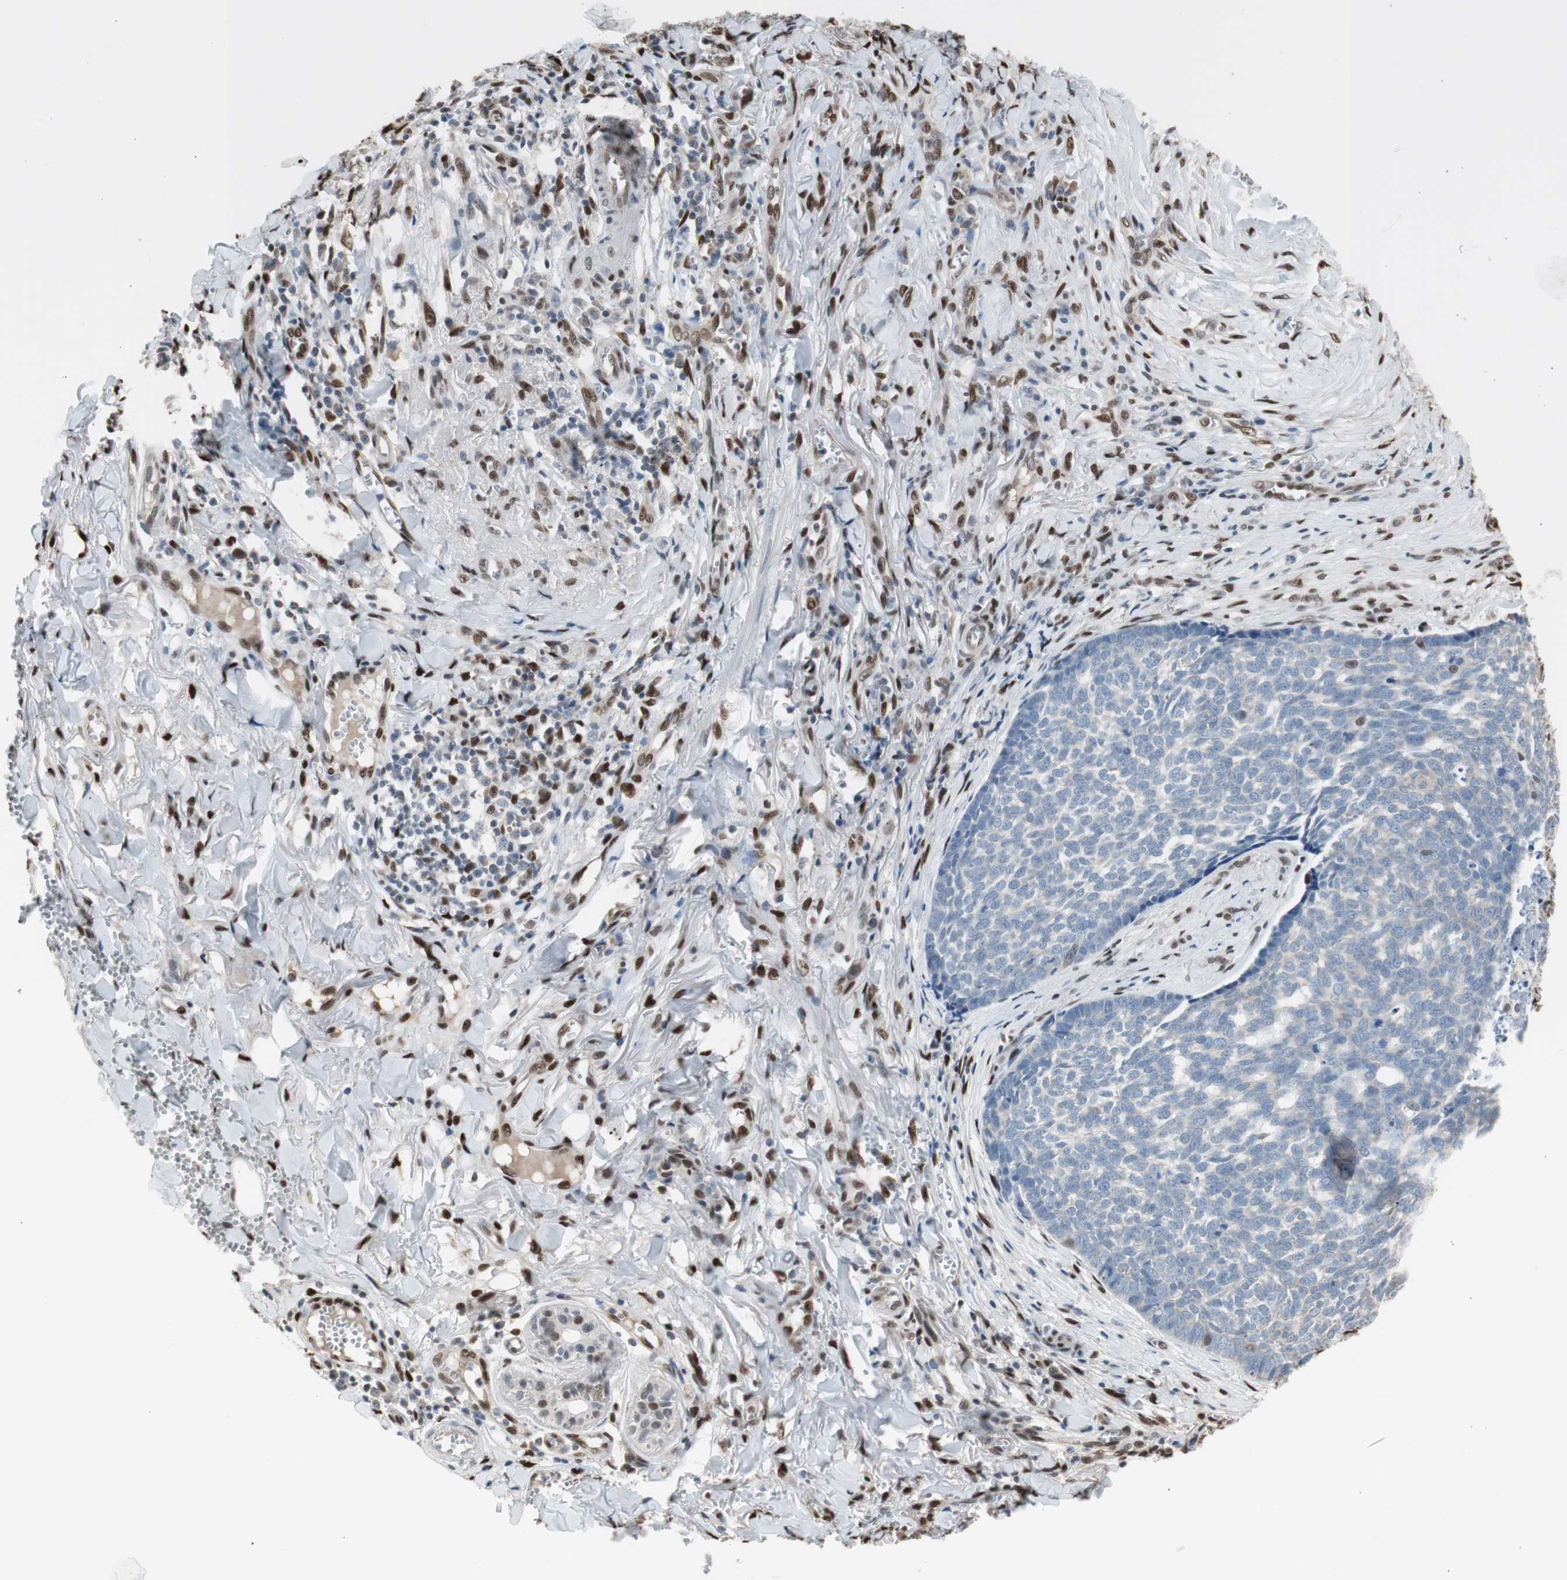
{"staining": {"intensity": "negative", "quantity": "none", "location": "none"}, "tissue": "skin cancer", "cell_type": "Tumor cells", "image_type": "cancer", "snomed": [{"axis": "morphology", "description": "Basal cell carcinoma"}, {"axis": "topography", "description": "Skin"}], "caption": "Basal cell carcinoma (skin) was stained to show a protein in brown. There is no significant expression in tumor cells.", "gene": "PML", "patient": {"sex": "male", "age": 84}}